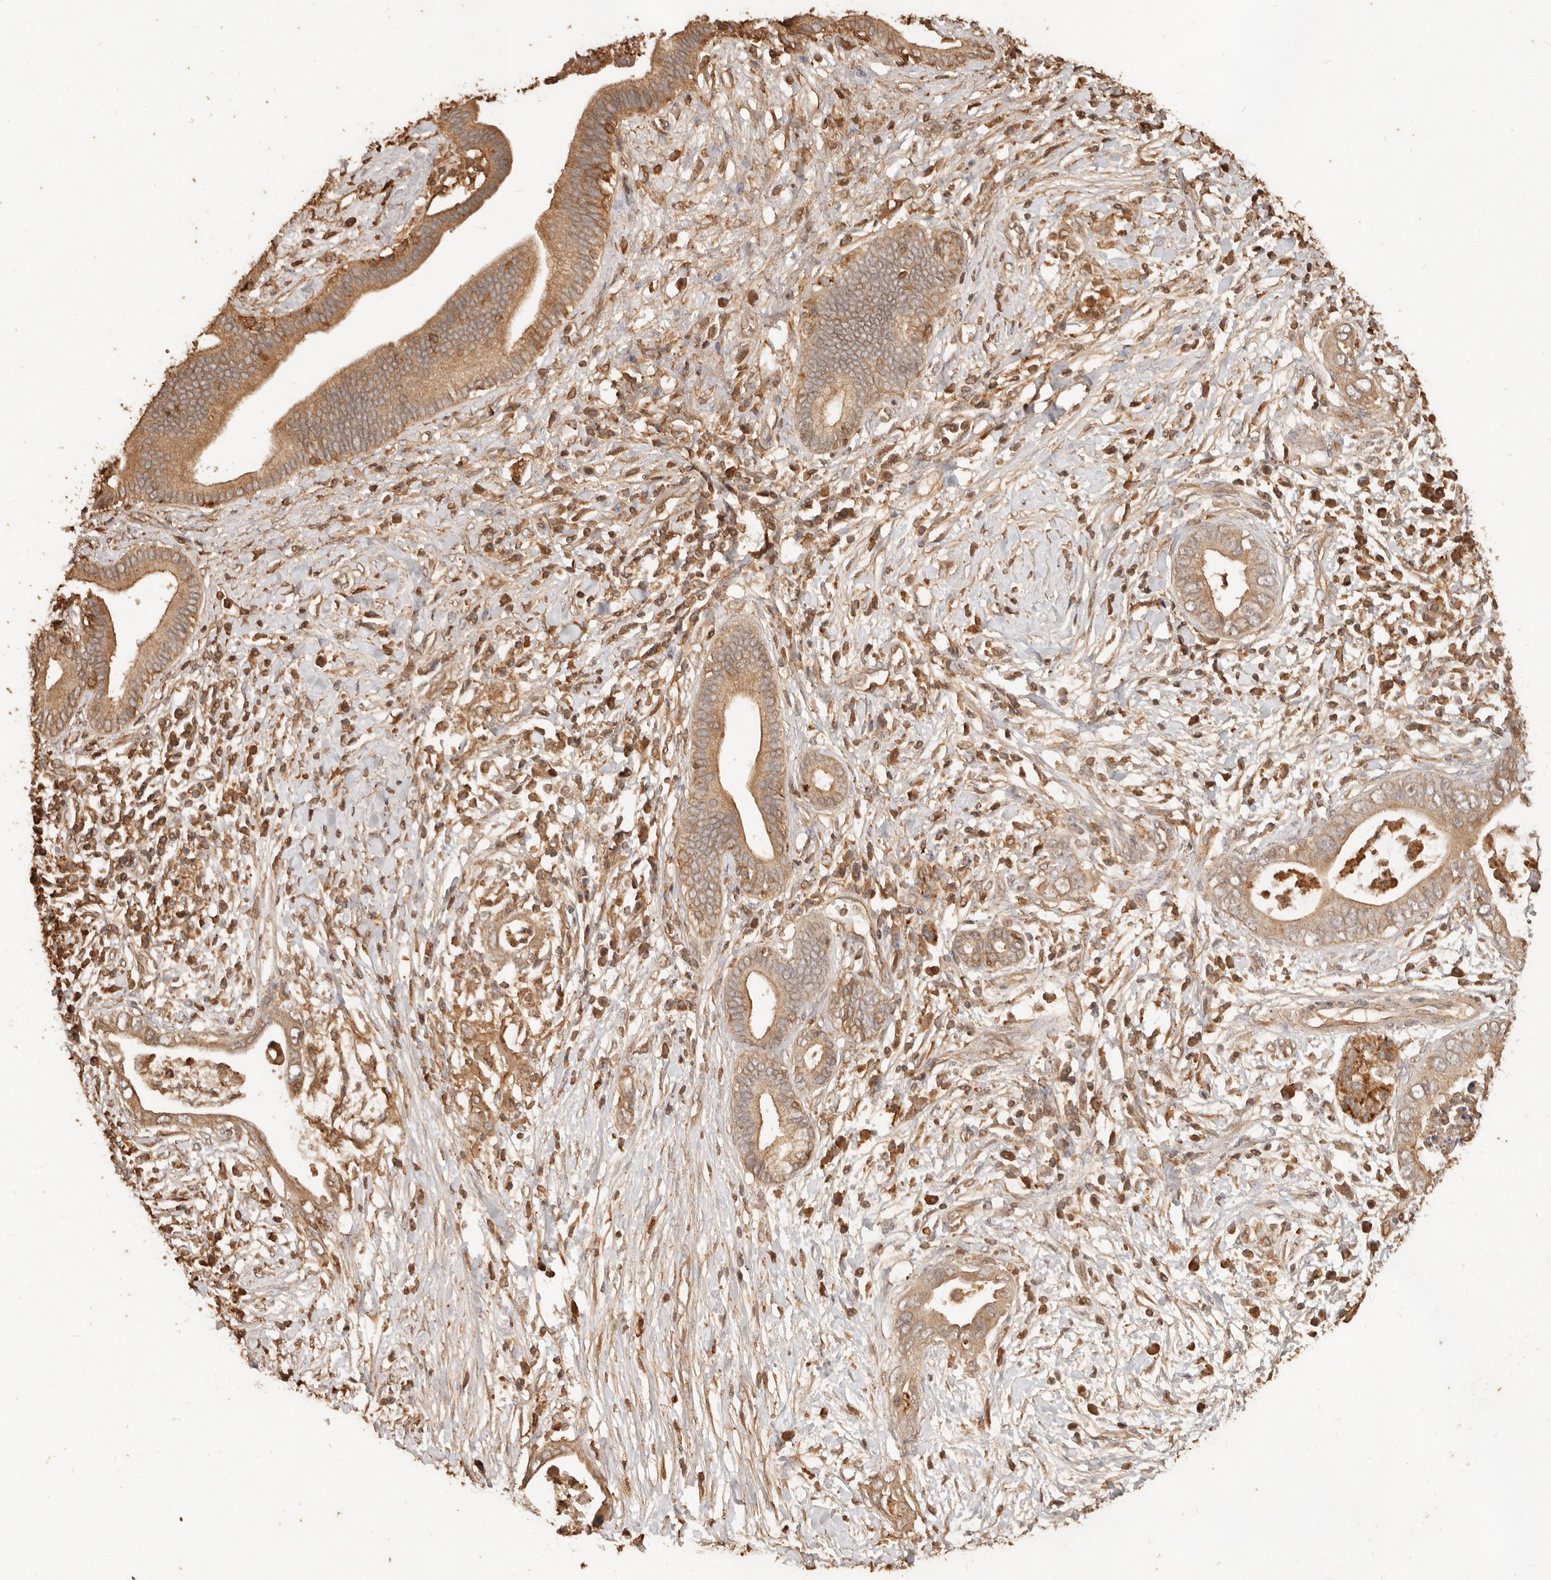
{"staining": {"intensity": "moderate", "quantity": ">75%", "location": "cytoplasmic/membranous"}, "tissue": "pancreatic cancer", "cell_type": "Tumor cells", "image_type": "cancer", "snomed": [{"axis": "morphology", "description": "Adenocarcinoma, NOS"}, {"axis": "topography", "description": "Pancreas"}], "caption": "There is medium levels of moderate cytoplasmic/membranous positivity in tumor cells of pancreatic cancer (adenocarcinoma), as demonstrated by immunohistochemical staining (brown color).", "gene": "FAM180B", "patient": {"sex": "male", "age": 75}}